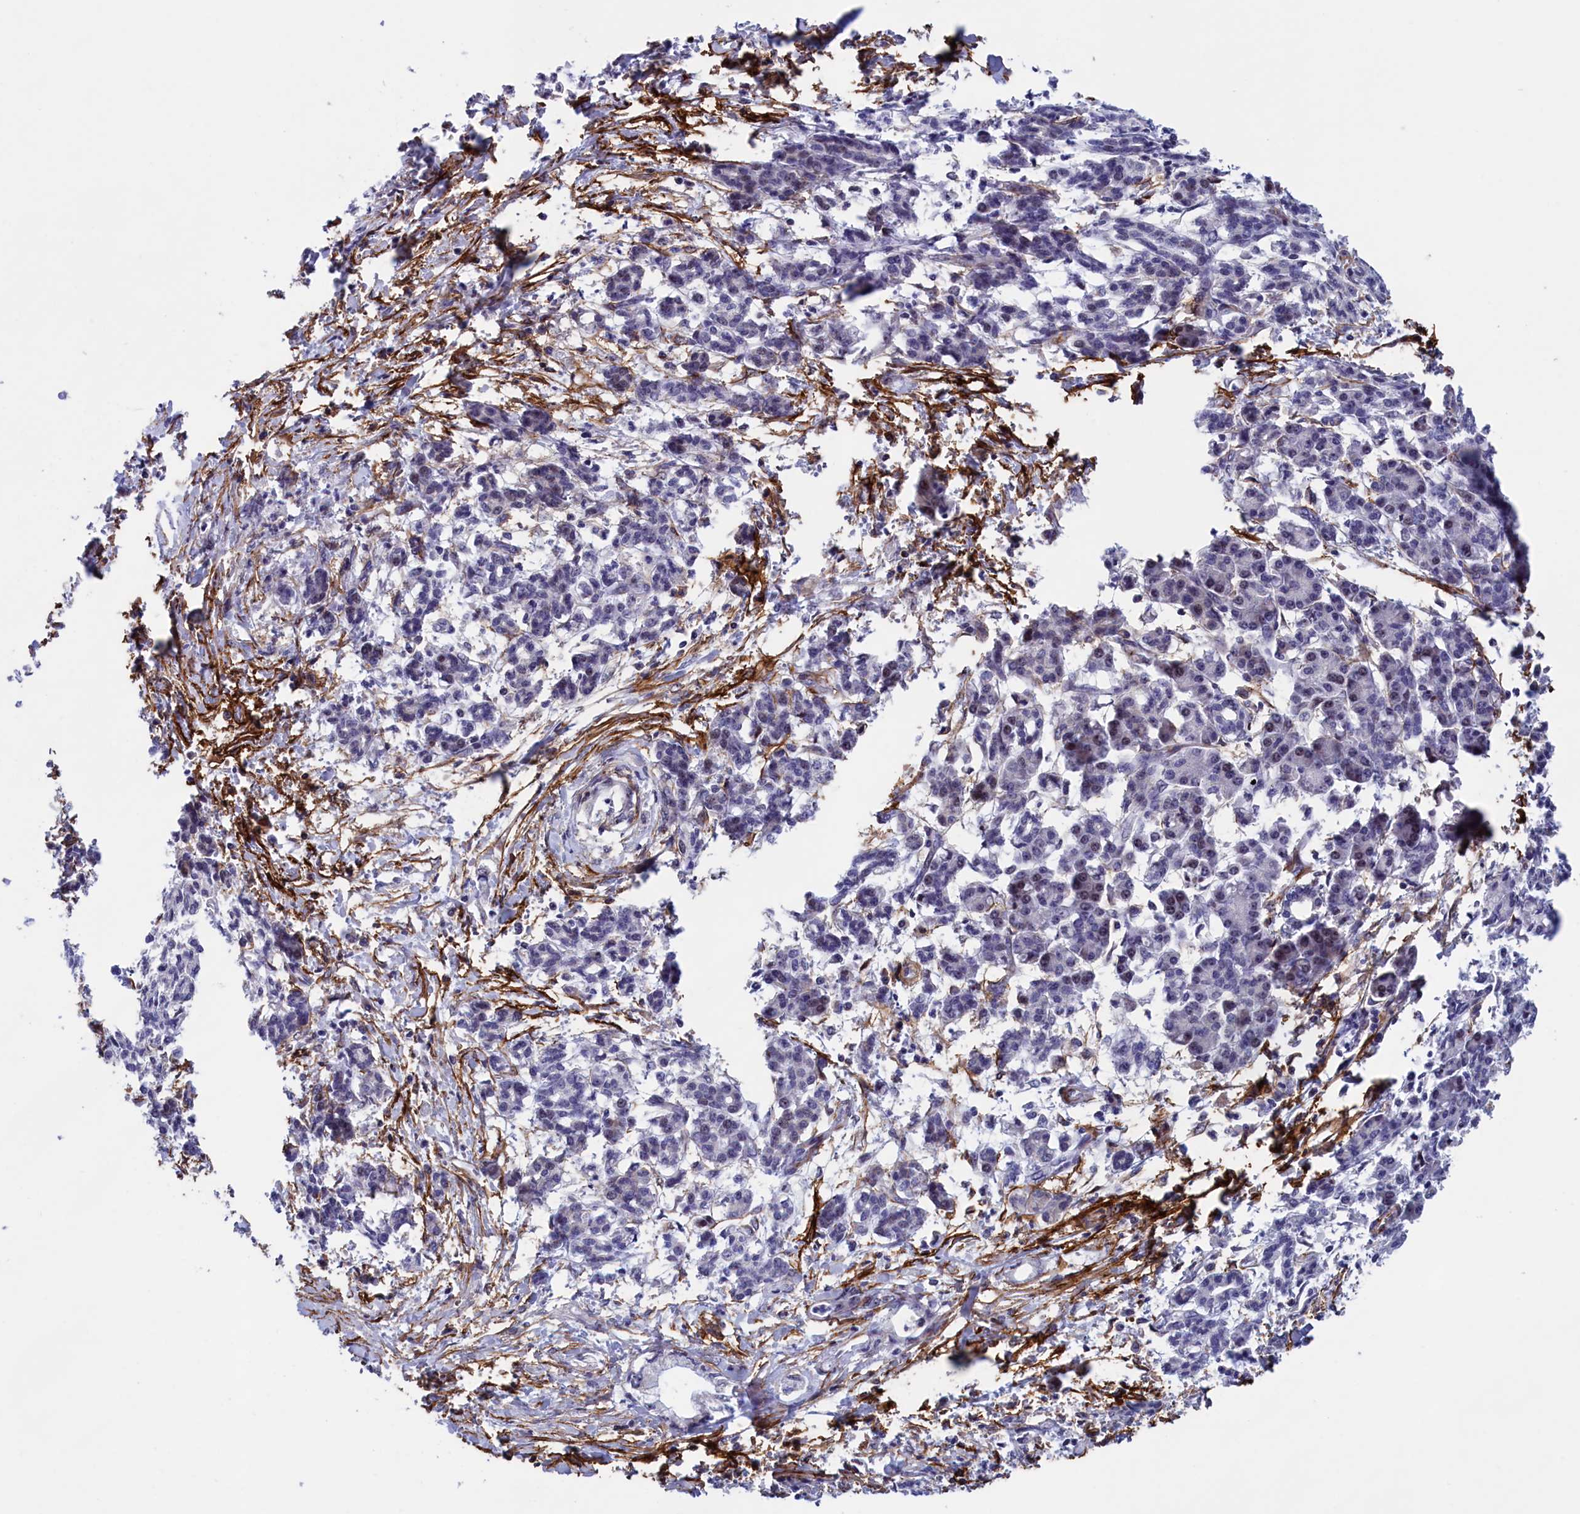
{"staining": {"intensity": "negative", "quantity": "none", "location": "none"}, "tissue": "pancreatic cancer", "cell_type": "Tumor cells", "image_type": "cancer", "snomed": [{"axis": "morphology", "description": "Adenocarcinoma, NOS"}, {"axis": "topography", "description": "Pancreas"}], "caption": "High magnification brightfield microscopy of adenocarcinoma (pancreatic) stained with DAB (brown) and counterstained with hematoxylin (blue): tumor cells show no significant positivity.", "gene": "PPAN", "patient": {"sex": "female", "age": 55}}